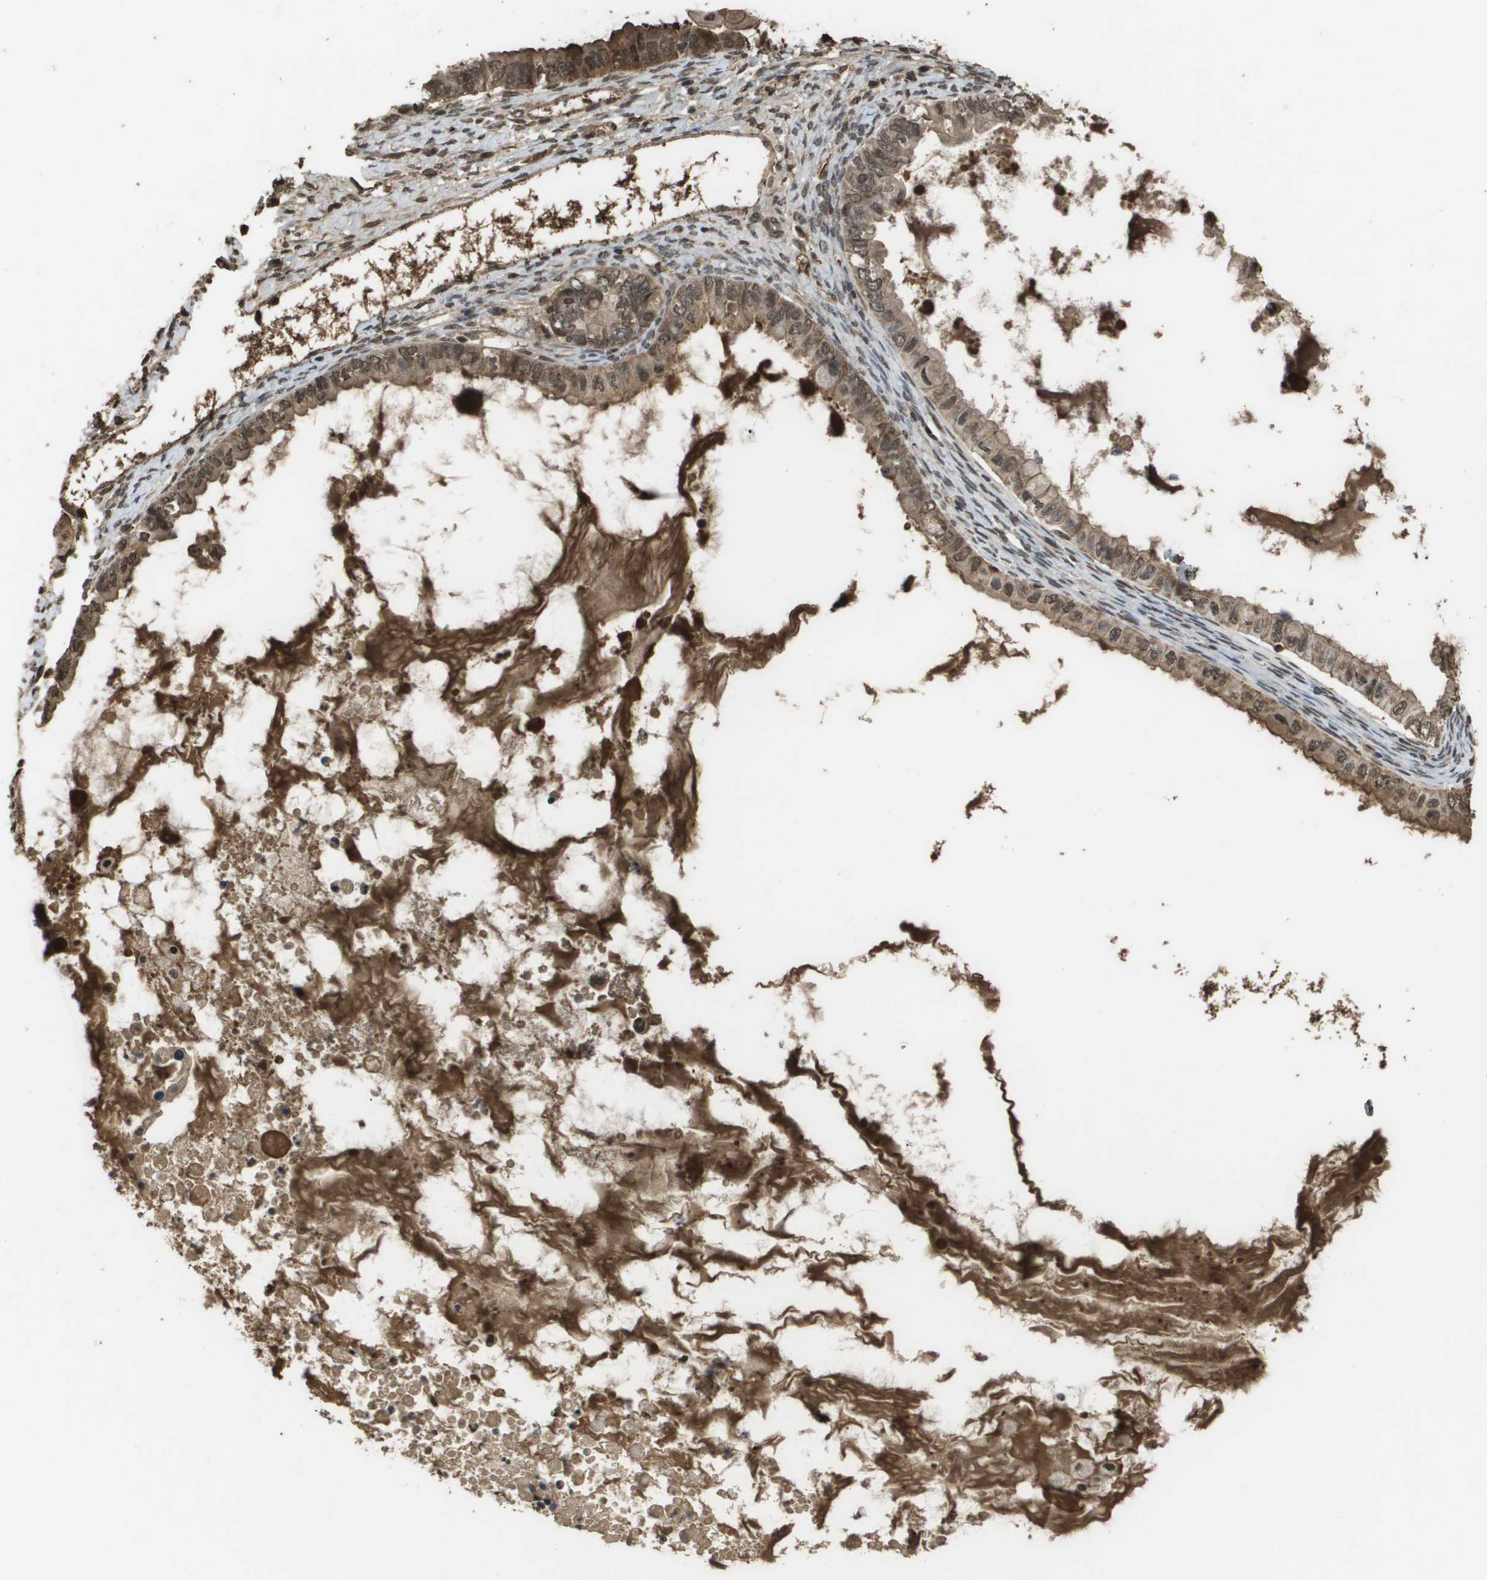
{"staining": {"intensity": "moderate", "quantity": ">75%", "location": "cytoplasmic/membranous,nuclear"}, "tissue": "ovarian cancer", "cell_type": "Tumor cells", "image_type": "cancer", "snomed": [{"axis": "morphology", "description": "Cystadenocarcinoma, mucinous, NOS"}, {"axis": "topography", "description": "Ovary"}], "caption": "Immunohistochemical staining of human ovarian cancer displays medium levels of moderate cytoplasmic/membranous and nuclear protein expression in approximately >75% of tumor cells.", "gene": "NDRG2", "patient": {"sex": "female", "age": 80}}